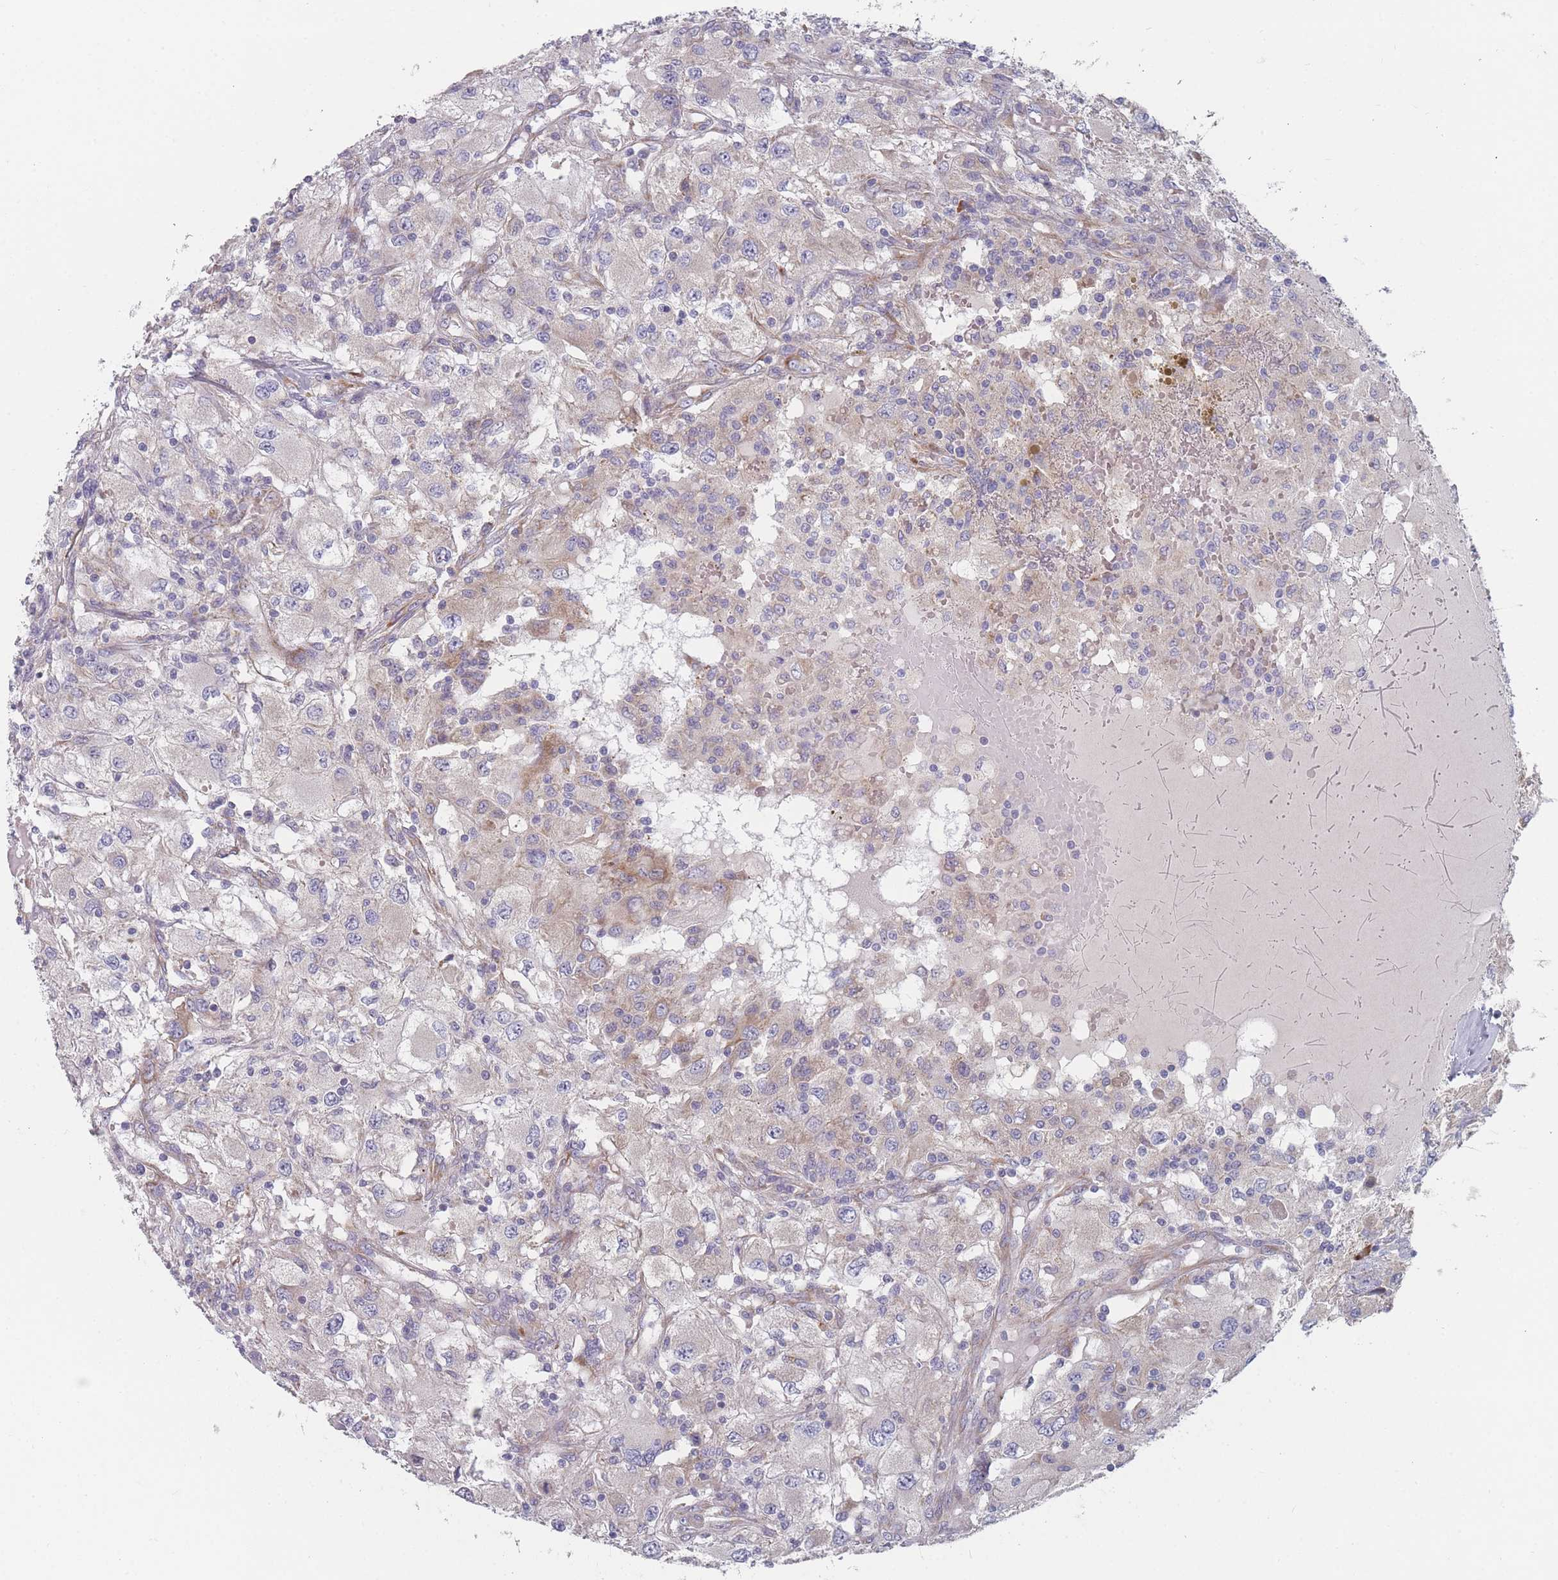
{"staining": {"intensity": "weak", "quantity": "<25%", "location": "cytoplasmic/membranous"}, "tissue": "renal cancer", "cell_type": "Tumor cells", "image_type": "cancer", "snomed": [{"axis": "morphology", "description": "Adenocarcinoma, NOS"}, {"axis": "topography", "description": "Kidney"}], "caption": "An immunohistochemistry histopathology image of renal adenocarcinoma is shown. There is no staining in tumor cells of renal adenocarcinoma.", "gene": "CACNG5", "patient": {"sex": "female", "age": 67}}